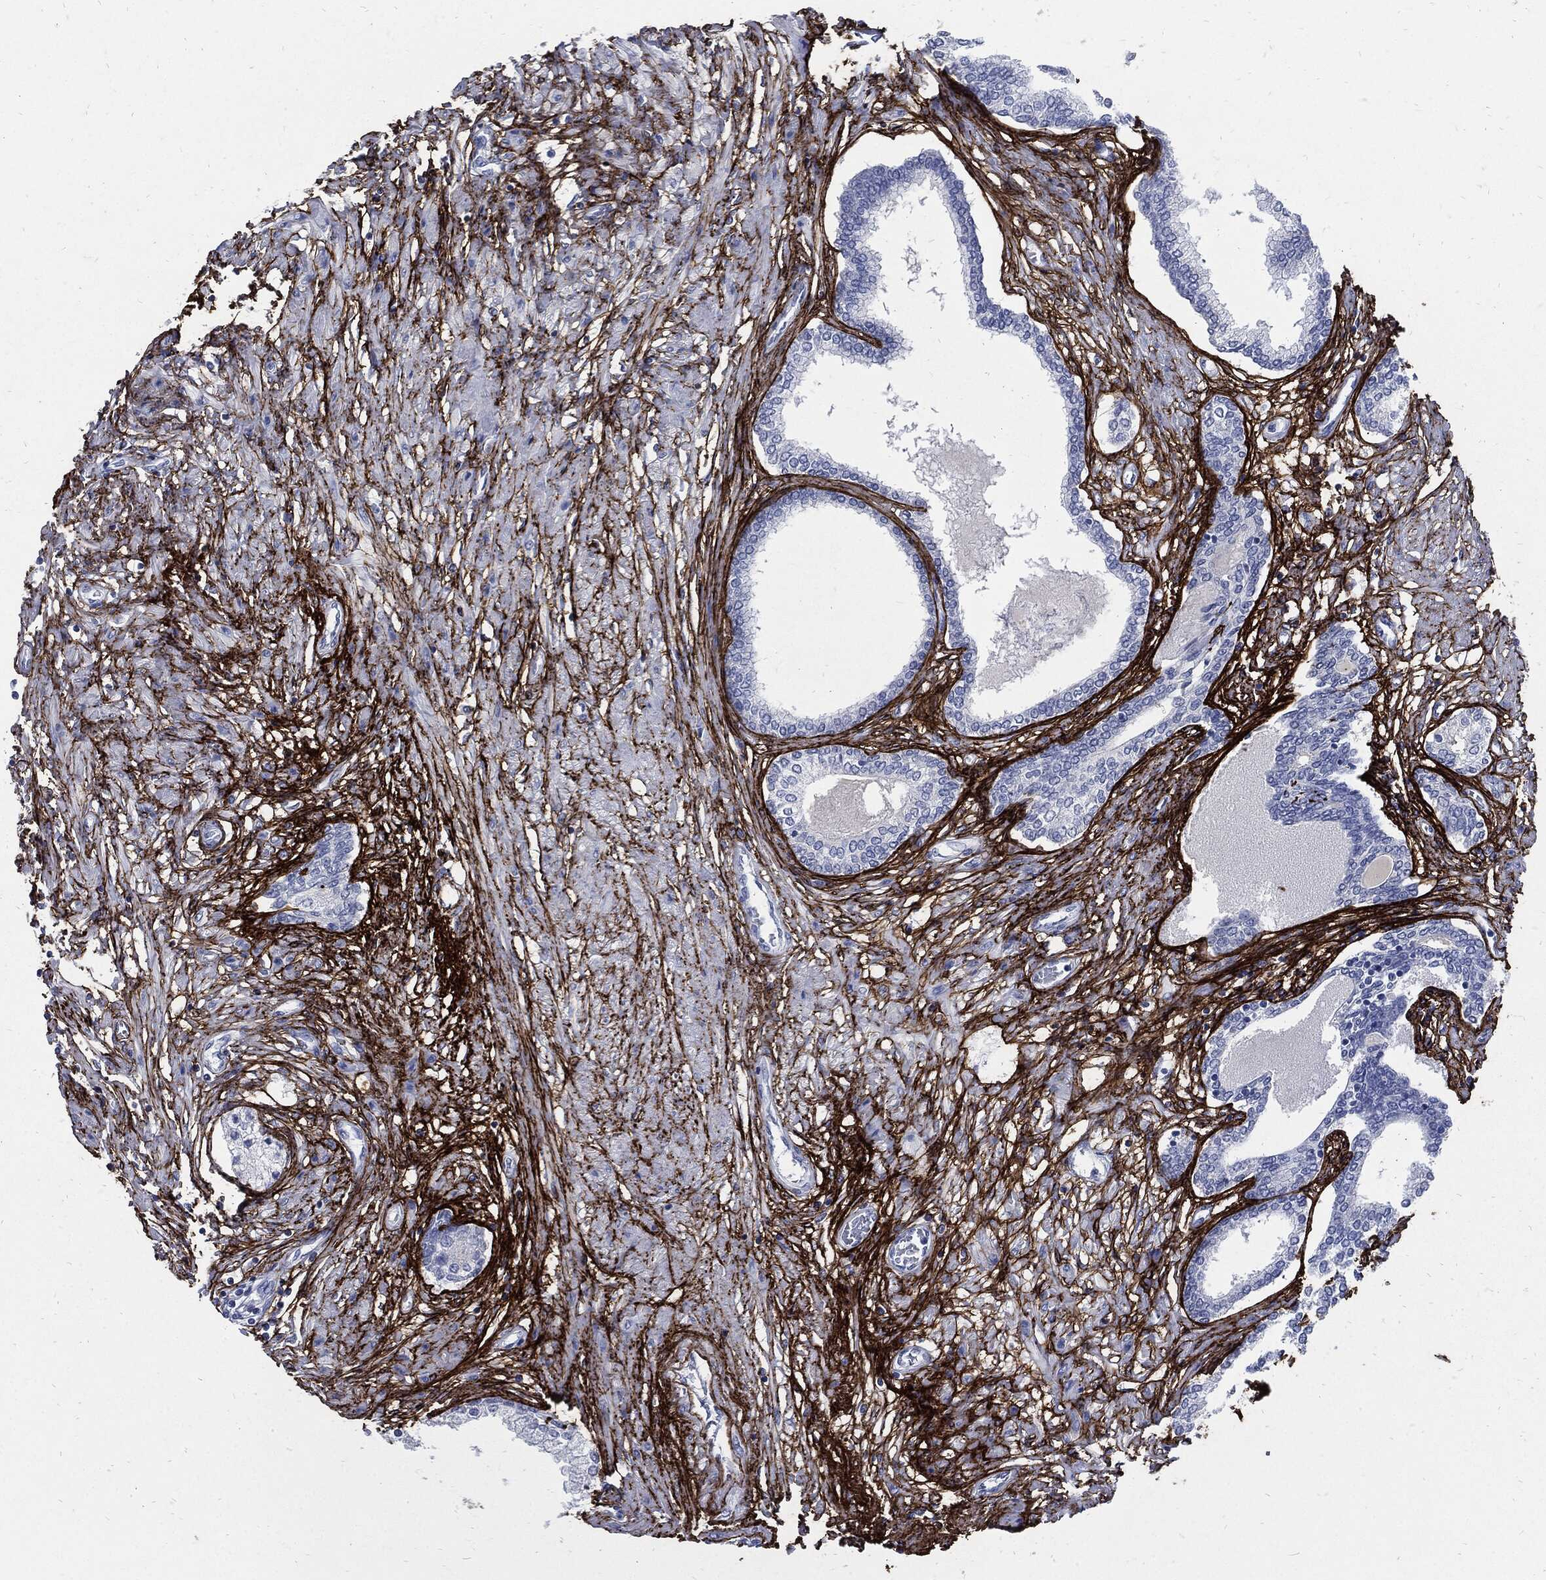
{"staining": {"intensity": "negative", "quantity": "none", "location": "none"}, "tissue": "prostate cancer", "cell_type": "Tumor cells", "image_type": "cancer", "snomed": [{"axis": "morphology", "description": "Adenocarcinoma, Low grade"}, {"axis": "topography", "description": "Prostate and seminal vesicle, NOS"}], "caption": "High magnification brightfield microscopy of adenocarcinoma (low-grade) (prostate) stained with DAB (3,3'-diaminobenzidine) (brown) and counterstained with hematoxylin (blue): tumor cells show no significant expression. (Immunohistochemistry, brightfield microscopy, high magnification).", "gene": "FBN1", "patient": {"sex": "male", "age": 61}}